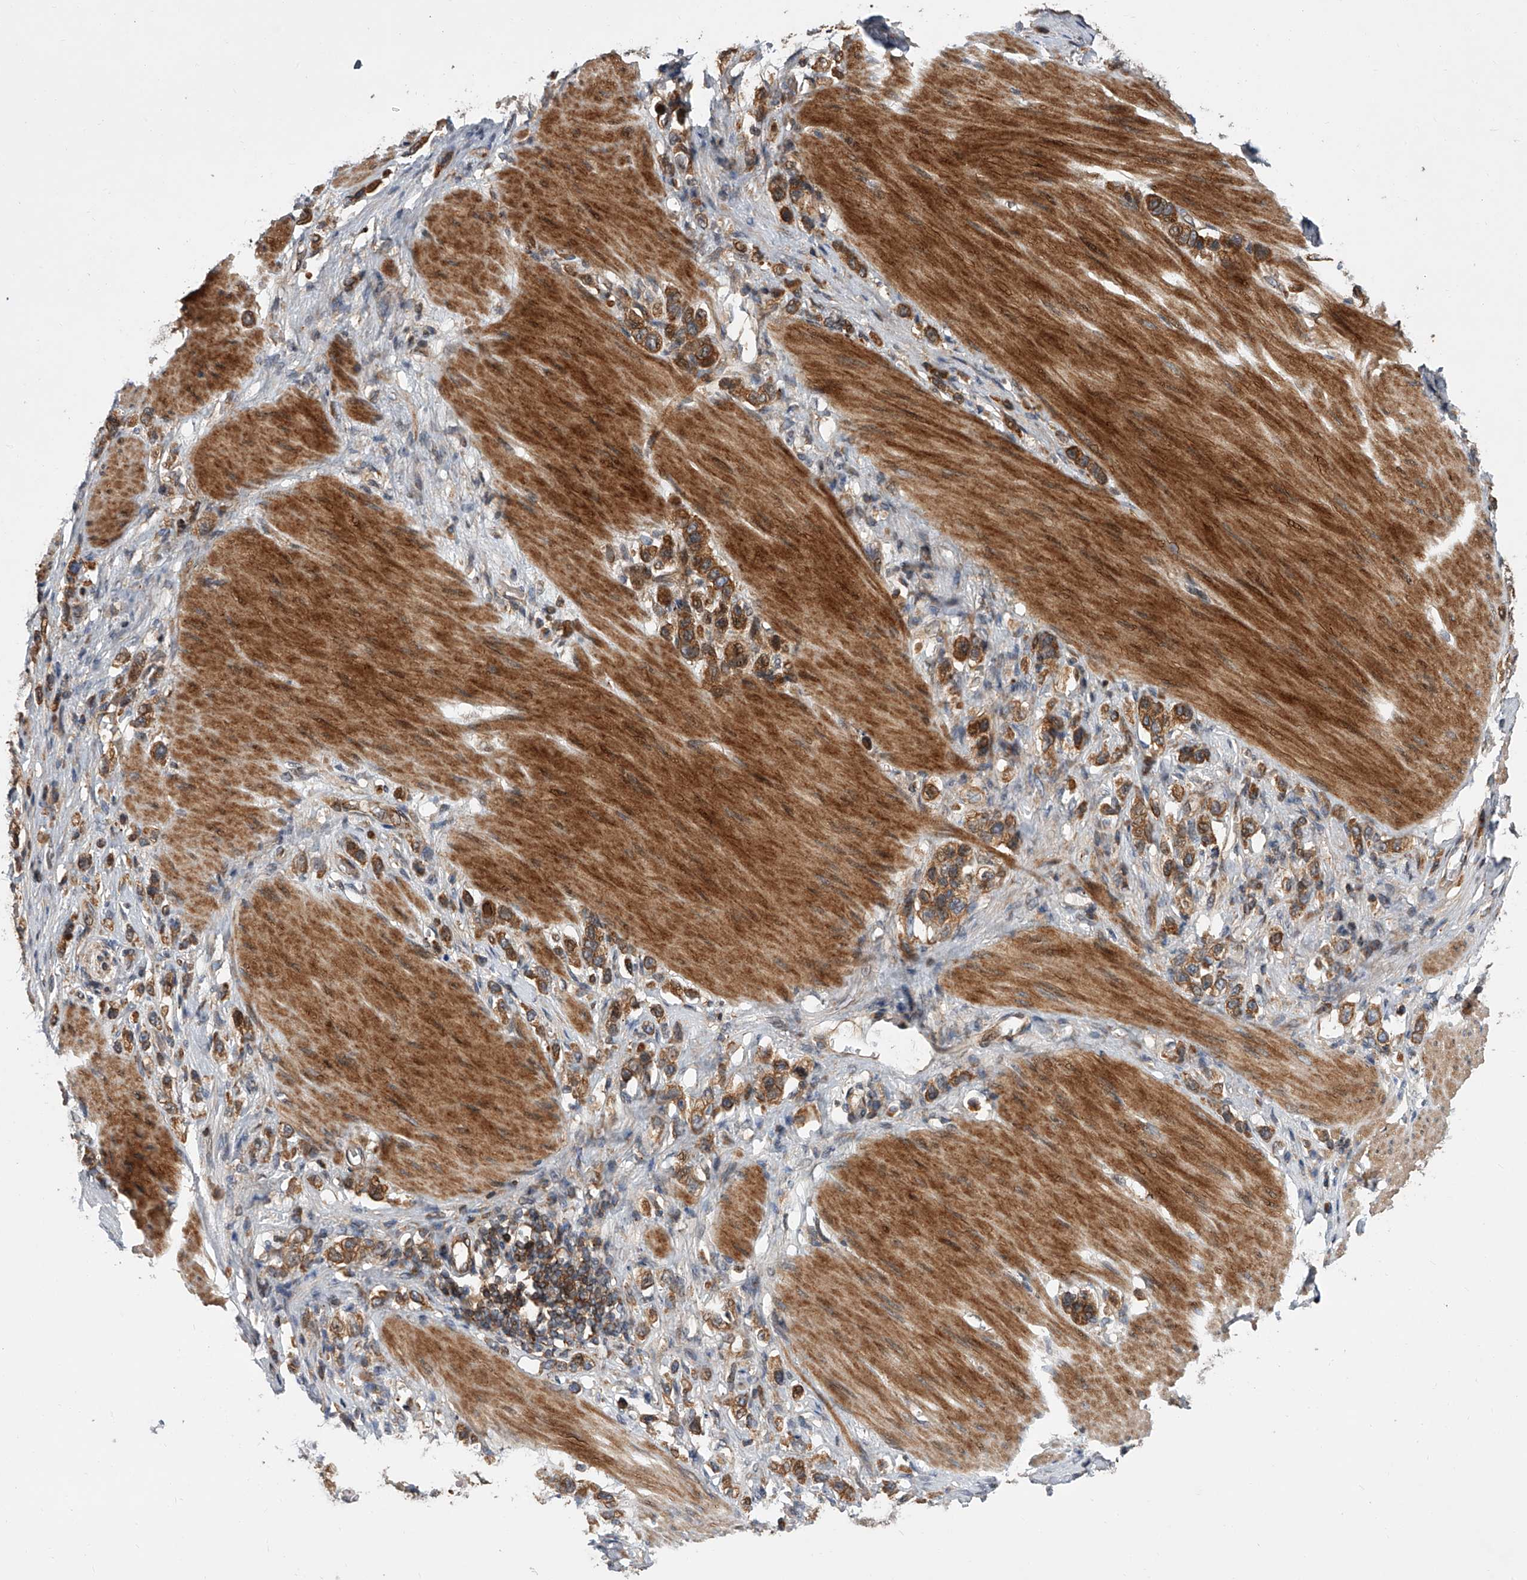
{"staining": {"intensity": "moderate", "quantity": ">75%", "location": "cytoplasmic/membranous"}, "tissue": "stomach cancer", "cell_type": "Tumor cells", "image_type": "cancer", "snomed": [{"axis": "morphology", "description": "Adenocarcinoma, NOS"}, {"axis": "topography", "description": "Stomach"}], "caption": "Immunohistochemical staining of human stomach cancer displays medium levels of moderate cytoplasmic/membranous protein staining in about >75% of tumor cells.", "gene": "USP47", "patient": {"sex": "female", "age": 65}}